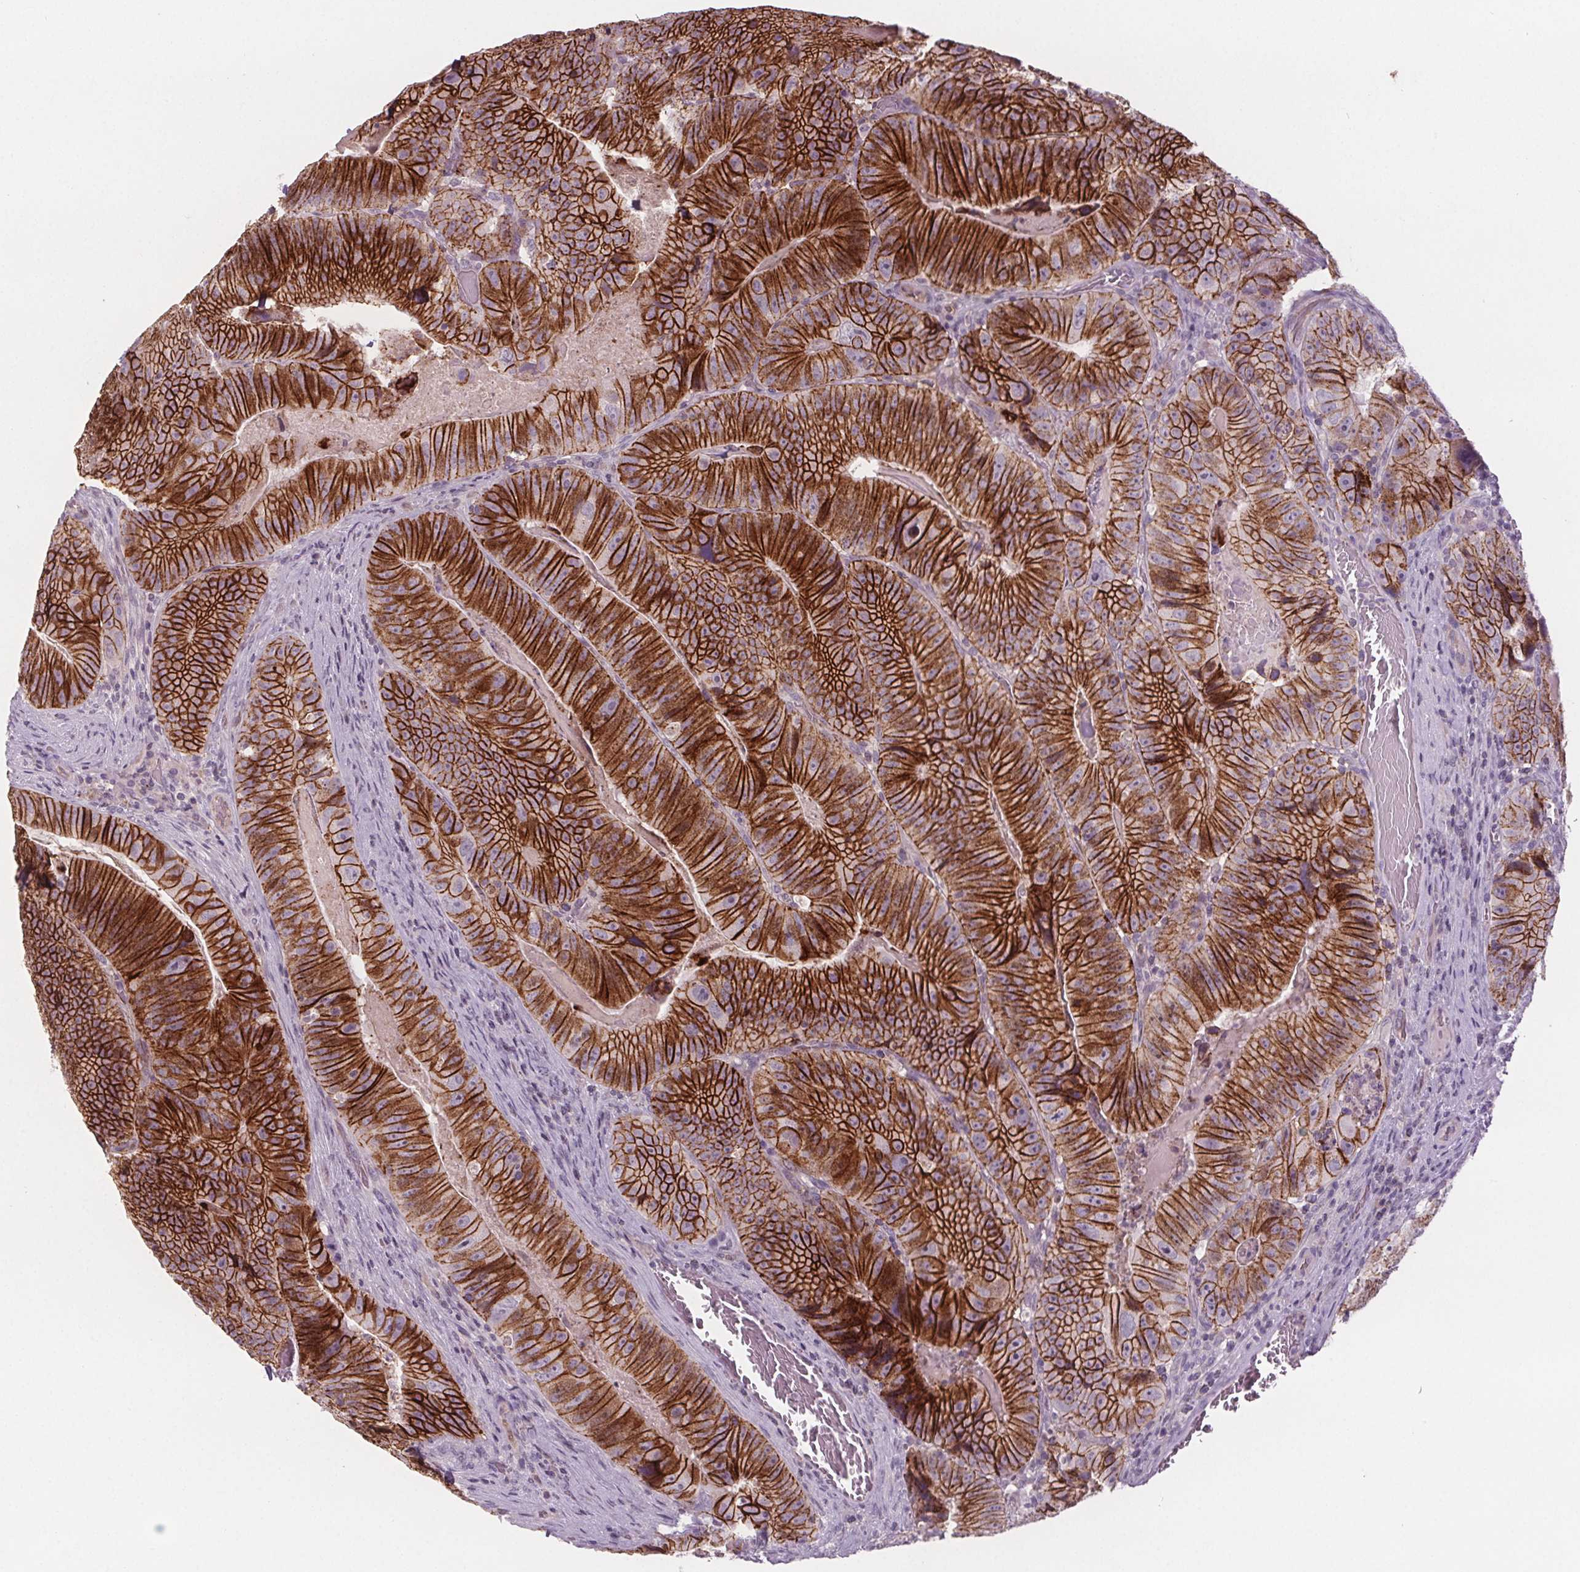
{"staining": {"intensity": "strong", "quantity": ">75%", "location": "cytoplasmic/membranous"}, "tissue": "colorectal cancer", "cell_type": "Tumor cells", "image_type": "cancer", "snomed": [{"axis": "morphology", "description": "Adenocarcinoma, NOS"}, {"axis": "topography", "description": "Colon"}], "caption": "Tumor cells reveal strong cytoplasmic/membranous positivity in approximately >75% of cells in colorectal cancer (adenocarcinoma).", "gene": "ATP1A1", "patient": {"sex": "female", "age": 86}}